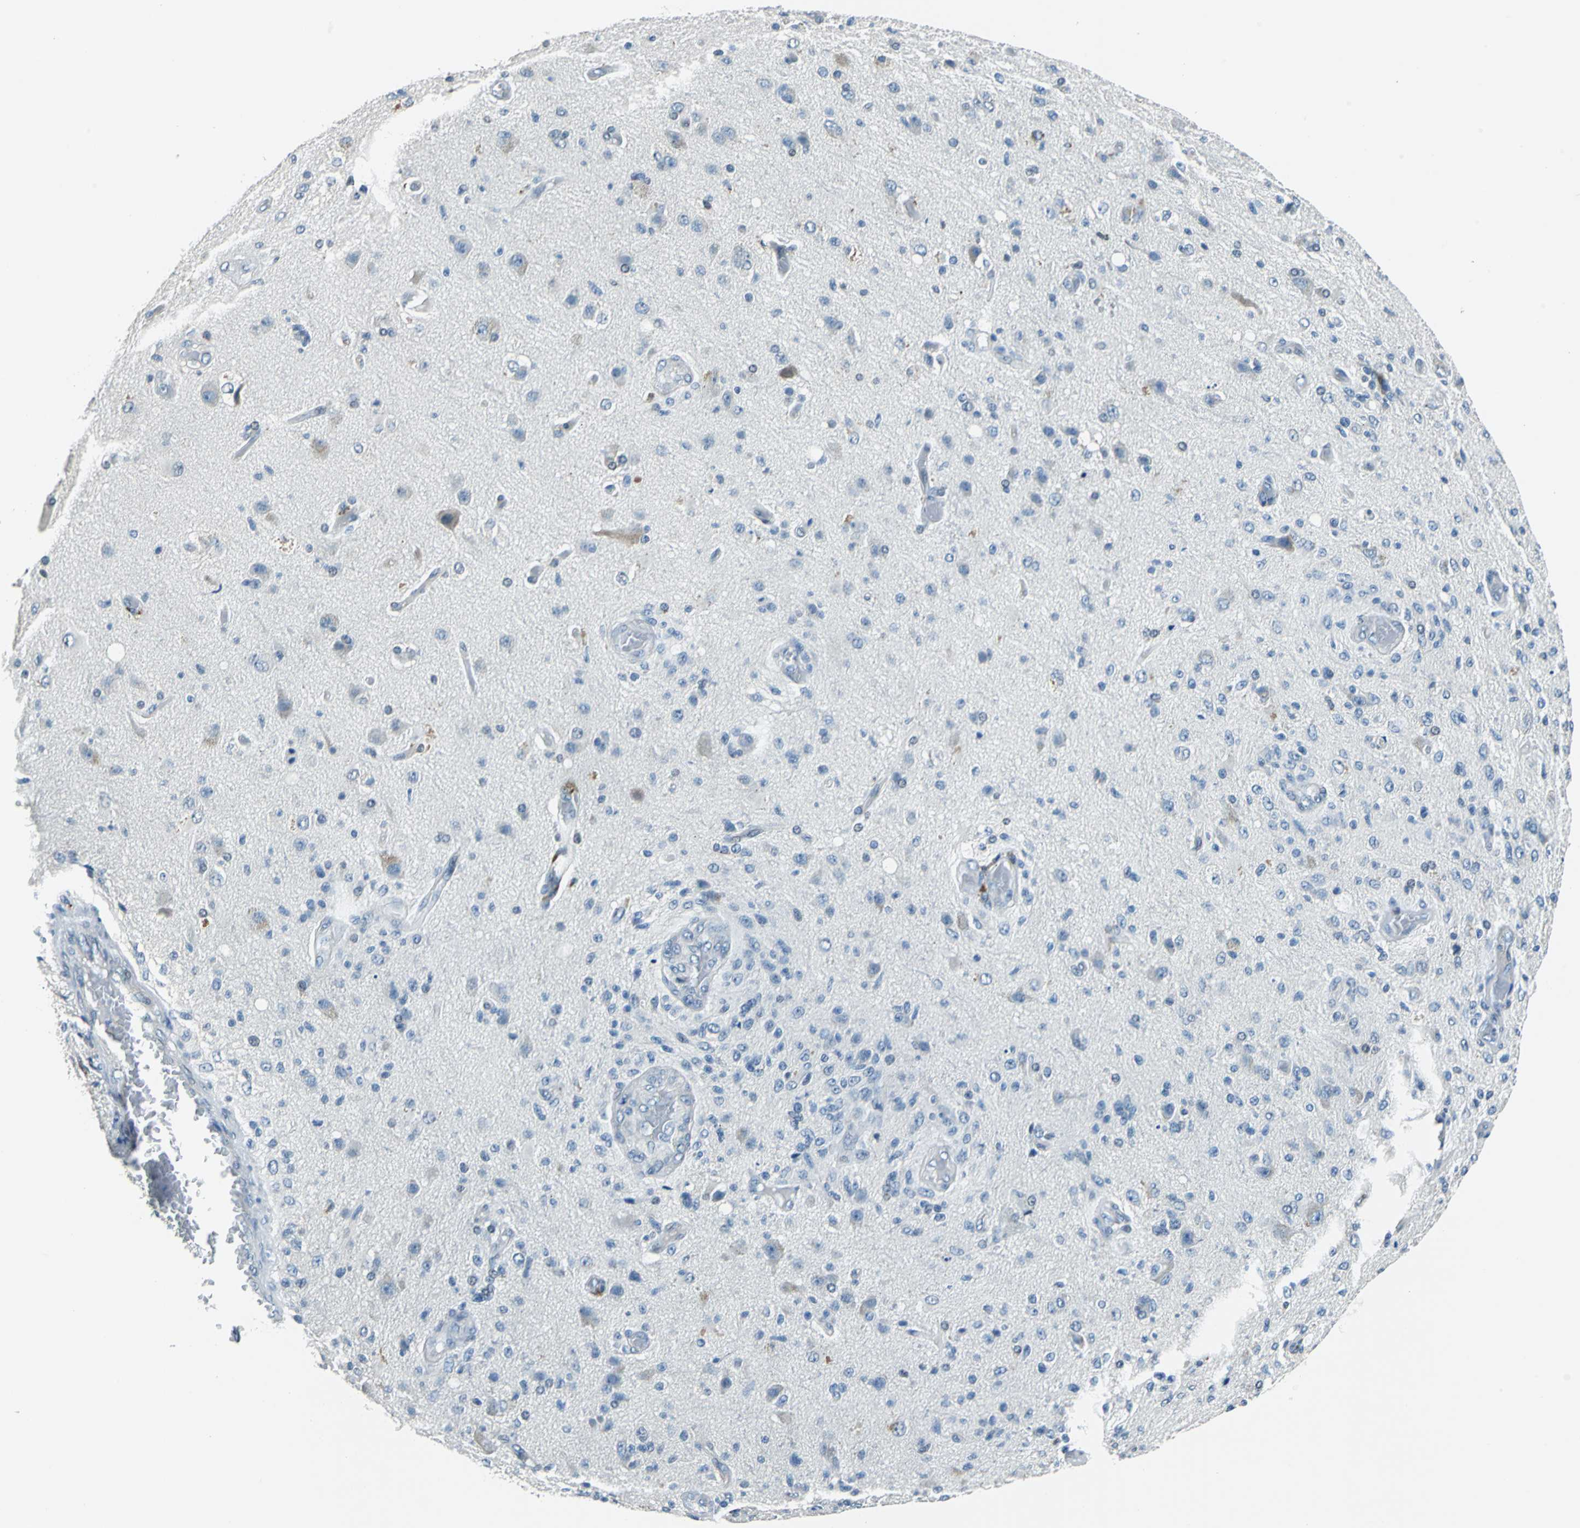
{"staining": {"intensity": "negative", "quantity": "none", "location": "none"}, "tissue": "glioma", "cell_type": "Tumor cells", "image_type": "cancer", "snomed": [{"axis": "morphology", "description": "Normal tissue, NOS"}, {"axis": "morphology", "description": "Glioma, malignant, High grade"}, {"axis": "topography", "description": "Cerebral cortex"}], "caption": "Immunohistochemical staining of human high-grade glioma (malignant) shows no significant staining in tumor cells.", "gene": "HCFC2", "patient": {"sex": "male", "age": 77}}